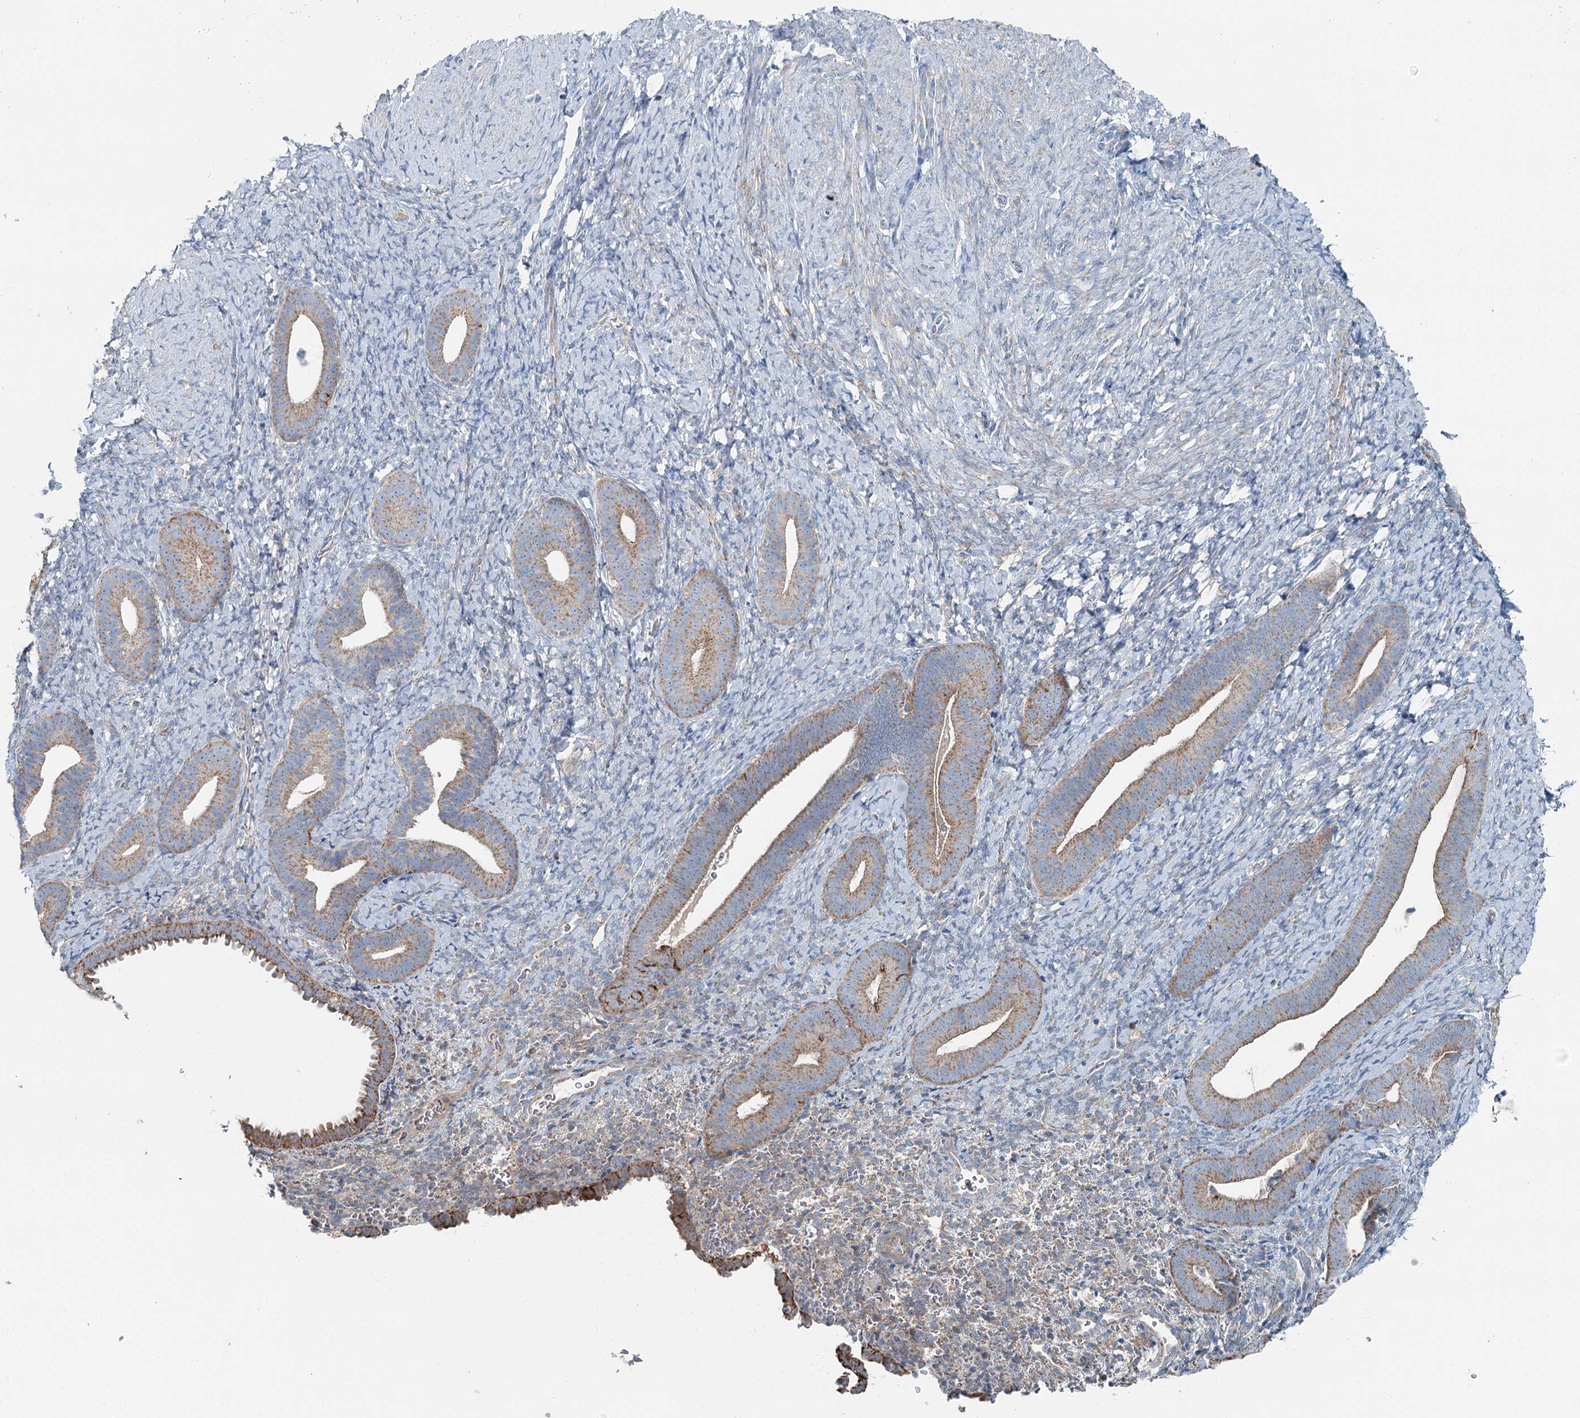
{"staining": {"intensity": "weak", "quantity": "<25%", "location": "cytoplasmic/membranous"}, "tissue": "endometrium", "cell_type": "Cells in endometrial stroma", "image_type": "normal", "snomed": [{"axis": "morphology", "description": "Normal tissue, NOS"}, {"axis": "topography", "description": "Endometrium"}], "caption": "Cells in endometrial stroma show no significant expression in benign endometrium. (DAB IHC visualized using brightfield microscopy, high magnification).", "gene": "CHCHD5", "patient": {"sex": "female", "age": 65}}